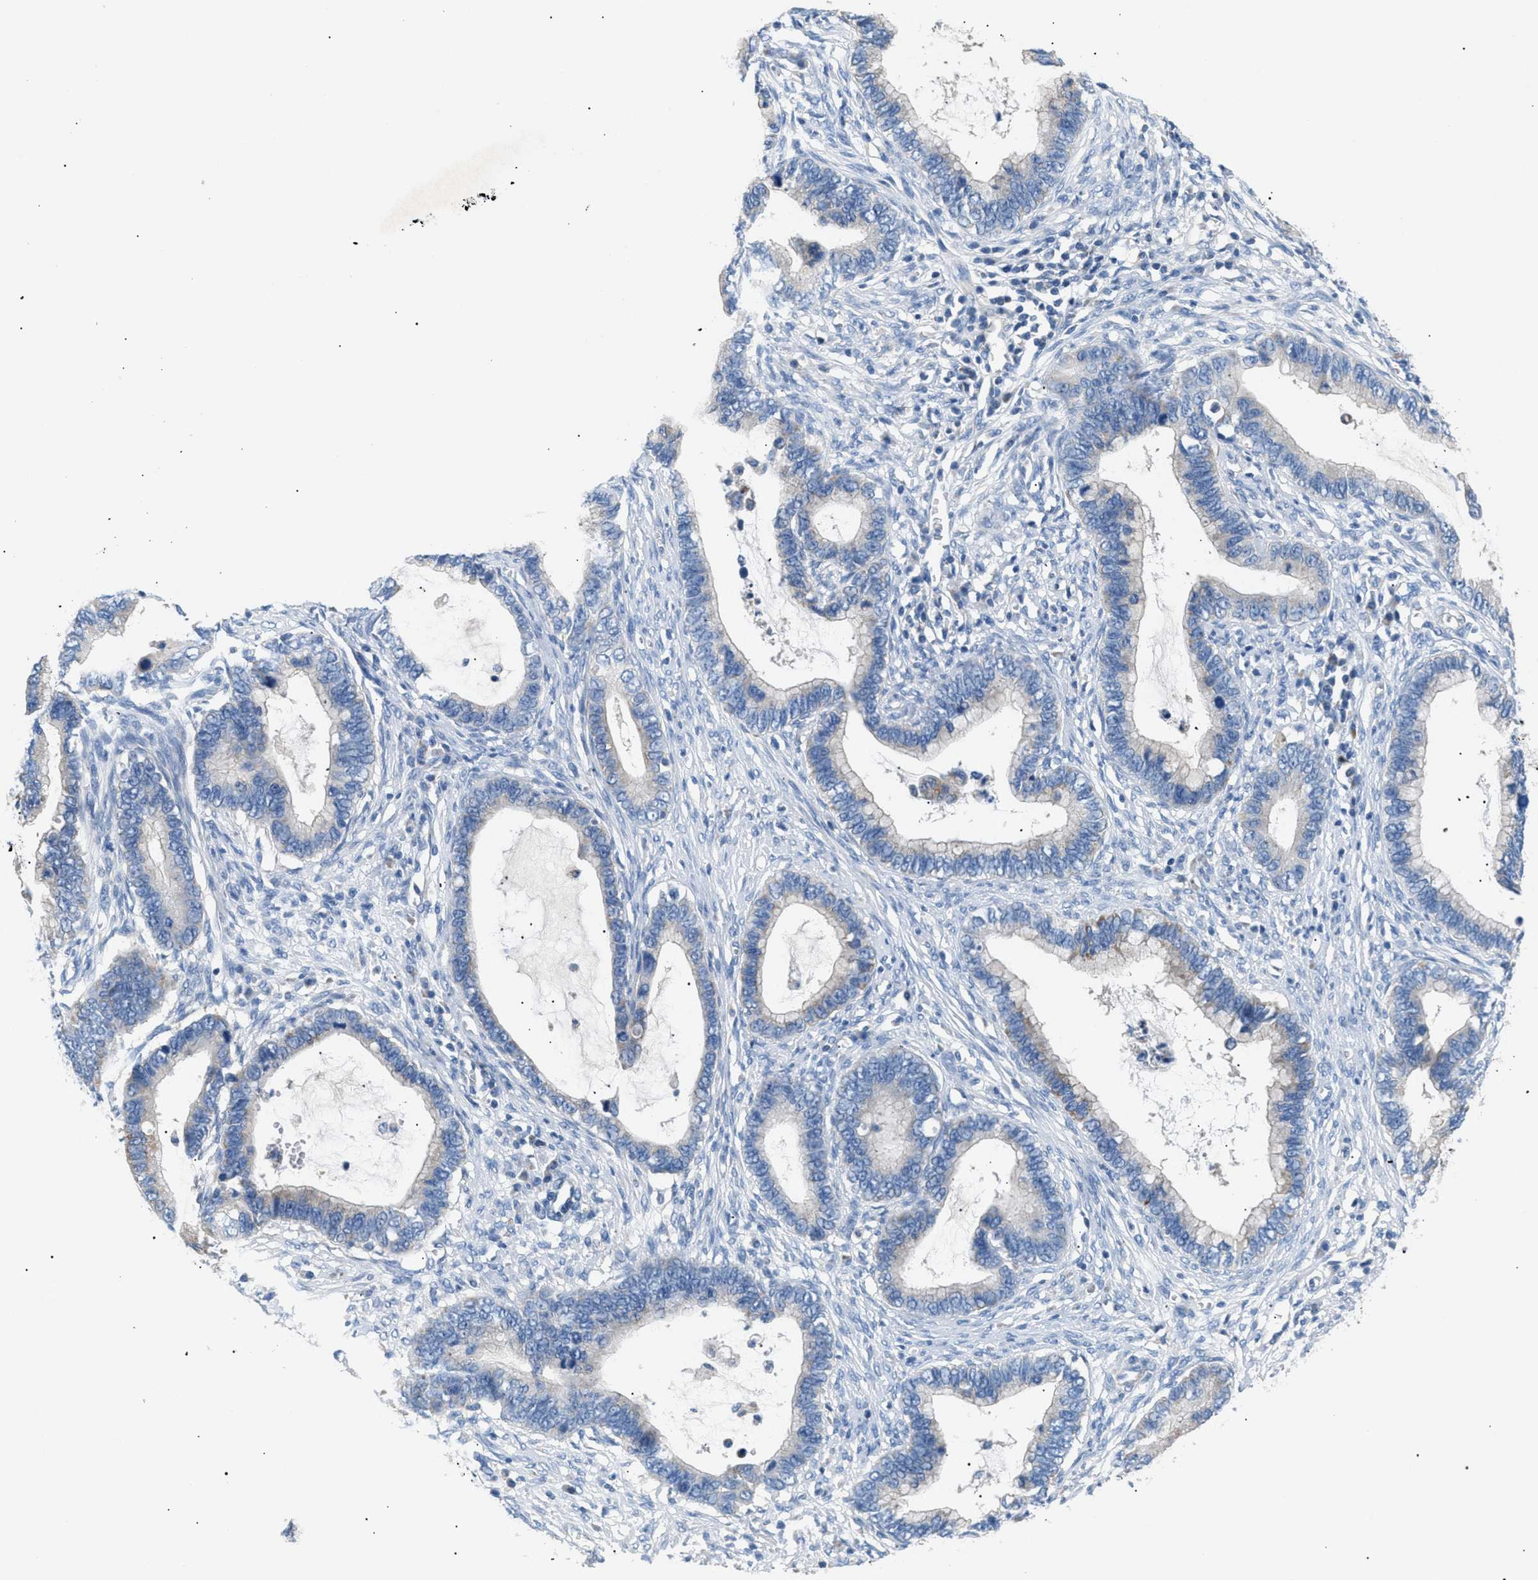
{"staining": {"intensity": "negative", "quantity": "none", "location": "none"}, "tissue": "cervical cancer", "cell_type": "Tumor cells", "image_type": "cancer", "snomed": [{"axis": "morphology", "description": "Adenocarcinoma, NOS"}, {"axis": "topography", "description": "Cervix"}], "caption": "Cervical adenocarcinoma stained for a protein using IHC exhibits no positivity tumor cells.", "gene": "ILDR1", "patient": {"sex": "female", "age": 44}}